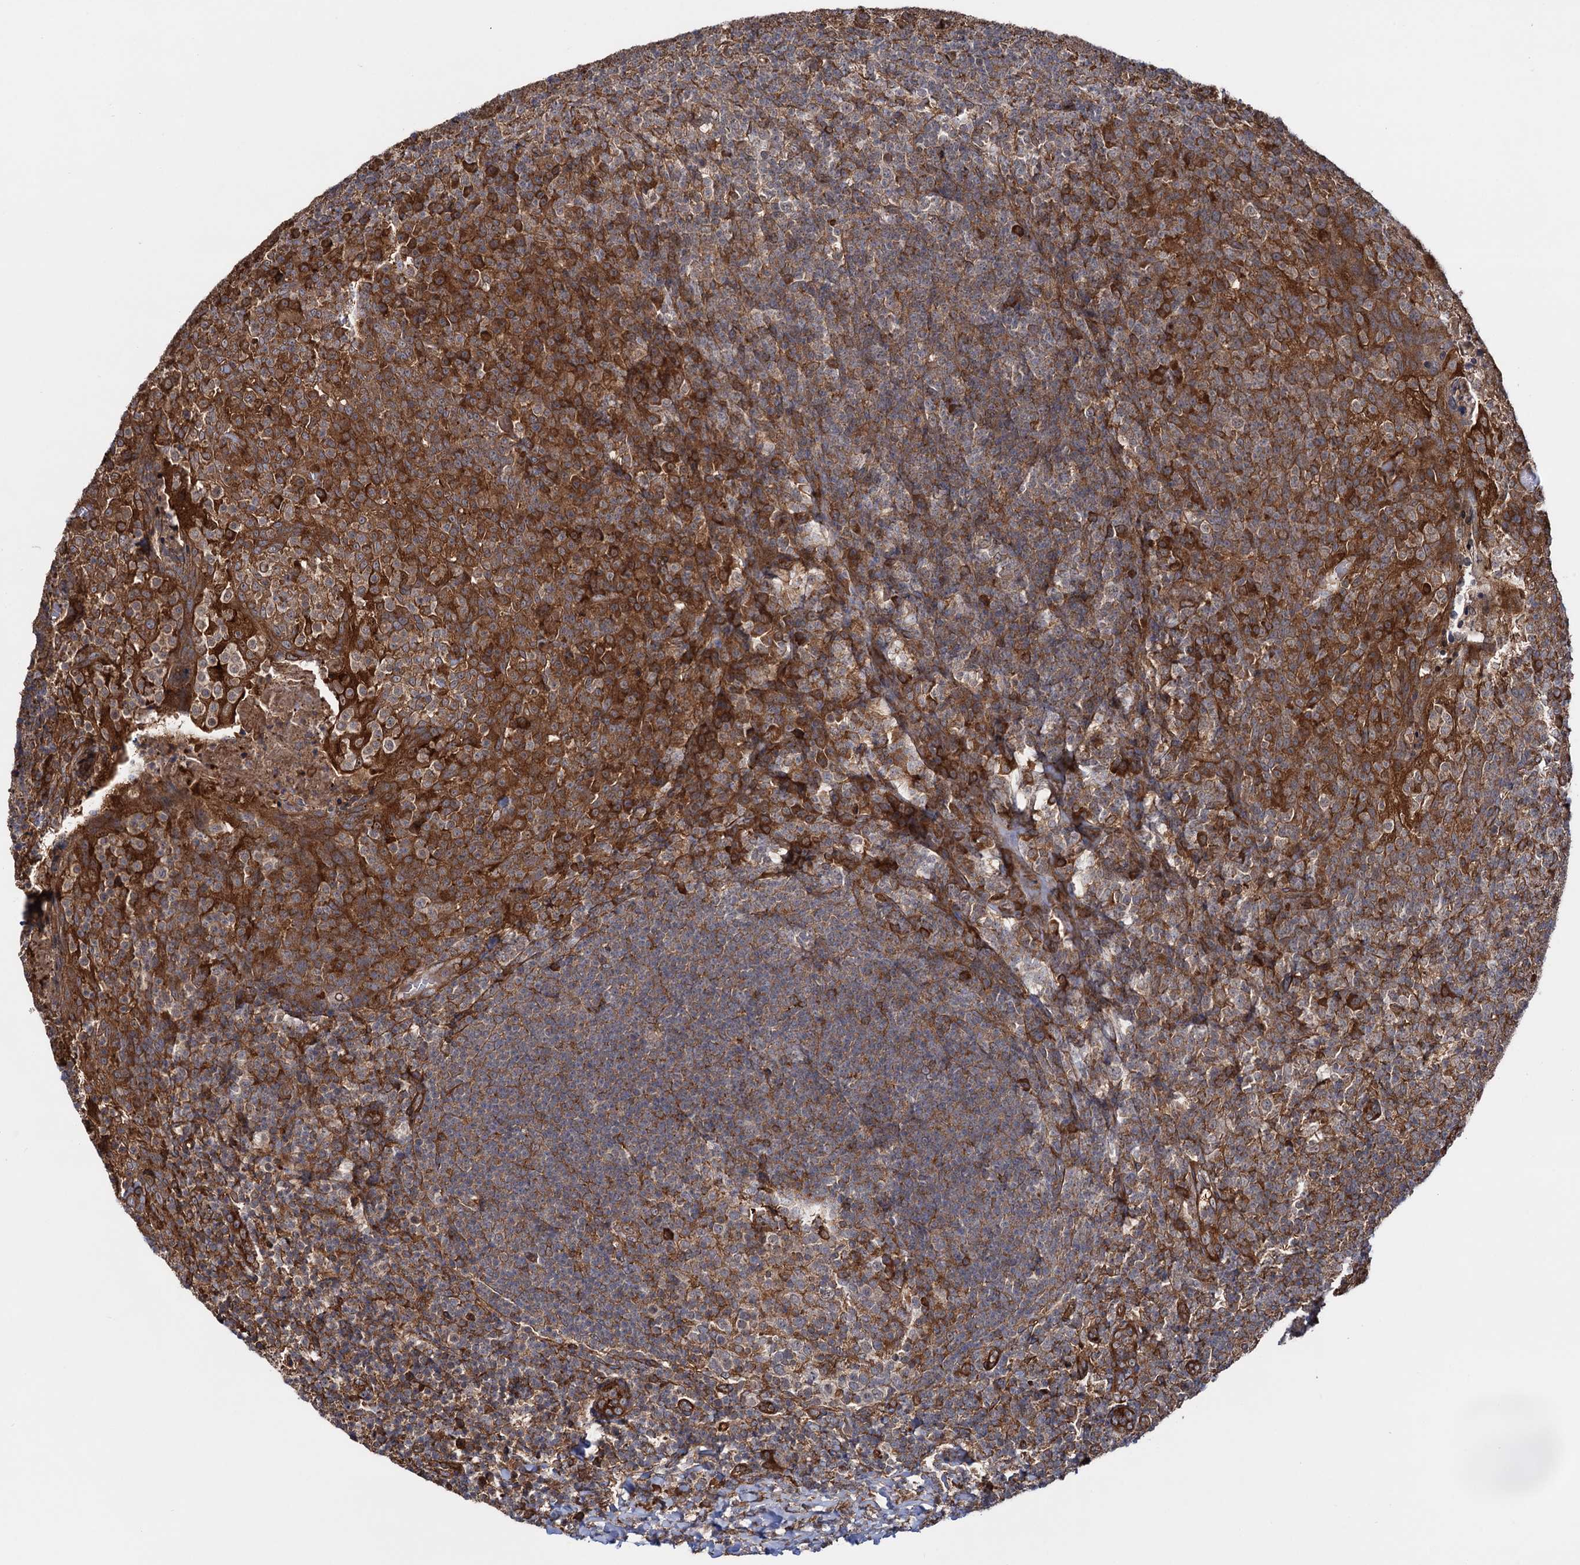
{"staining": {"intensity": "moderate", "quantity": "25%-75%", "location": "cytoplasmic/membranous"}, "tissue": "tonsil", "cell_type": "Germinal center cells", "image_type": "normal", "snomed": [{"axis": "morphology", "description": "Normal tissue, NOS"}, {"axis": "topography", "description": "Tonsil"}], "caption": "Germinal center cells exhibit medium levels of moderate cytoplasmic/membranous staining in approximately 25%-75% of cells in normal human tonsil. (Brightfield microscopy of DAB IHC at high magnification).", "gene": "ATP8B4", "patient": {"sex": "female", "age": 10}}